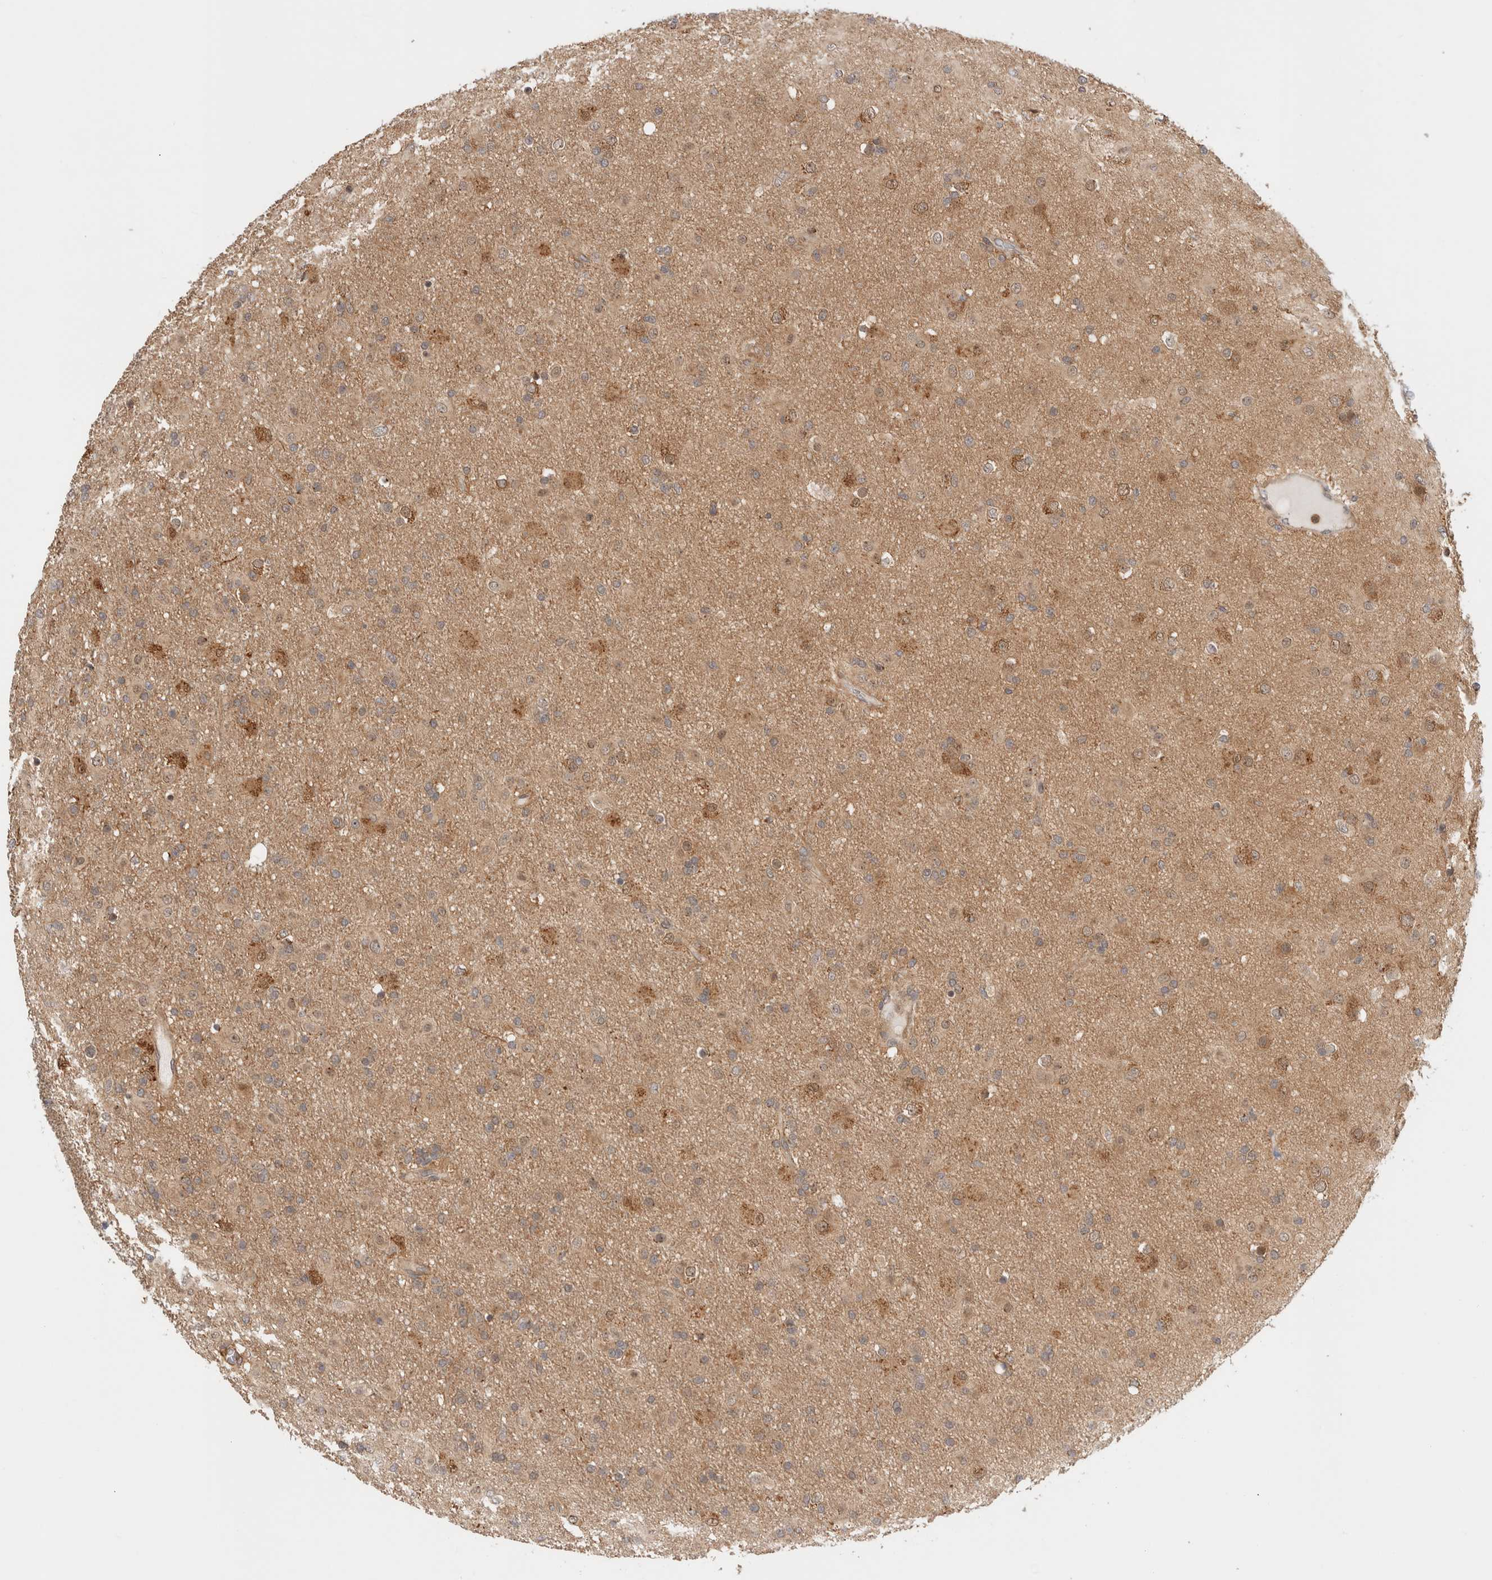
{"staining": {"intensity": "weak", "quantity": ">75%", "location": "cytoplasmic/membranous"}, "tissue": "glioma", "cell_type": "Tumor cells", "image_type": "cancer", "snomed": [{"axis": "morphology", "description": "Glioma, malignant, Low grade"}, {"axis": "topography", "description": "Brain"}], "caption": "Immunohistochemistry staining of malignant glioma (low-grade), which reveals low levels of weak cytoplasmic/membranous expression in about >75% of tumor cells indicating weak cytoplasmic/membranous protein expression. The staining was performed using DAB (3,3'-diaminobenzidine) (brown) for protein detection and nuclei were counterstained in hematoxylin (blue).", "gene": "OTUD6B", "patient": {"sex": "male", "age": 65}}